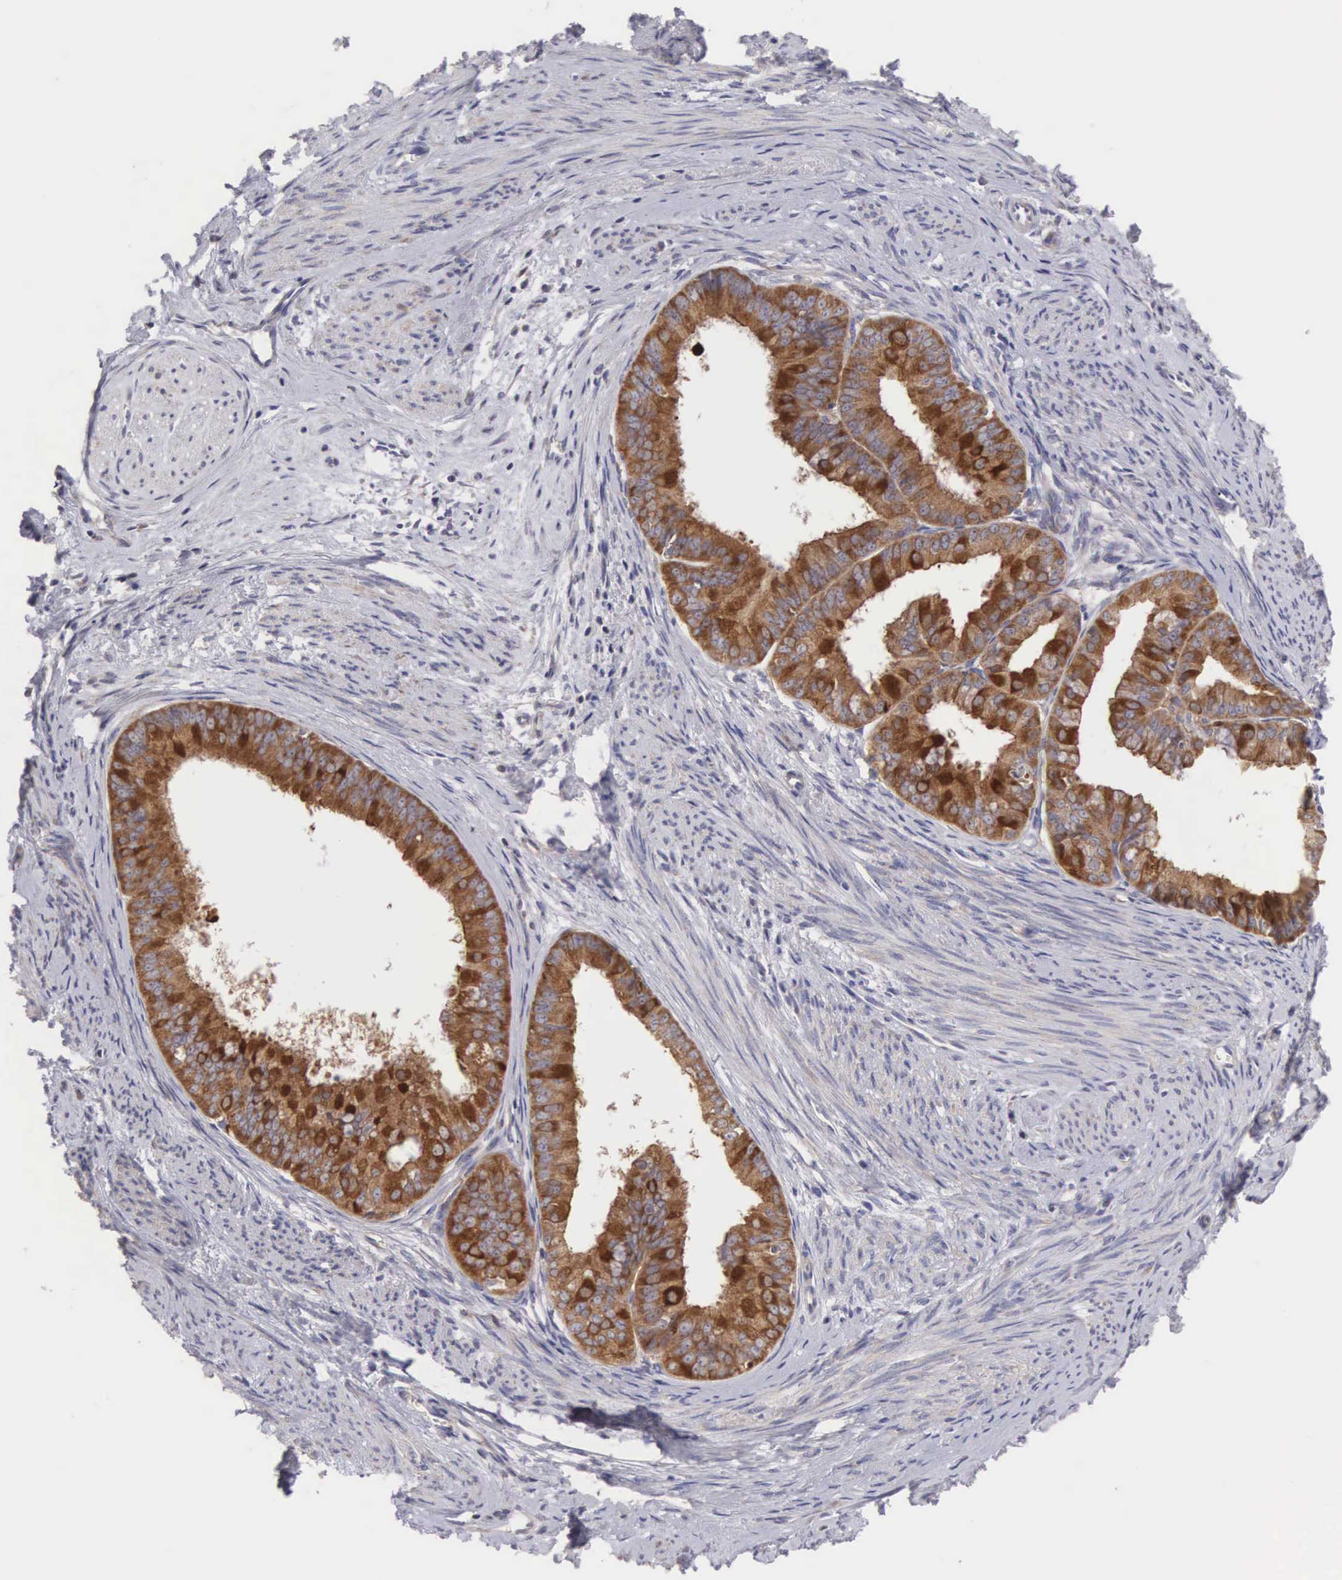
{"staining": {"intensity": "strong", "quantity": ">75%", "location": "cytoplasmic/membranous"}, "tissue": "endometrial cancer", "cell_type": "Tumor cells", "image_type": "cancer", "snomed": [{"axis": "morphology", "description": "Adenocarcinoma, NOS"}, {"axis": "topography", "description": "Endometrium"}], "caption": "Immunohistochemical staining of endometrial cancer displays high levels of strong cytoplasmic/membranous protein staining in about >75% of tumor cells.", "gene": "TXLNG", "patient": {"sex": "female", "age": 76}}